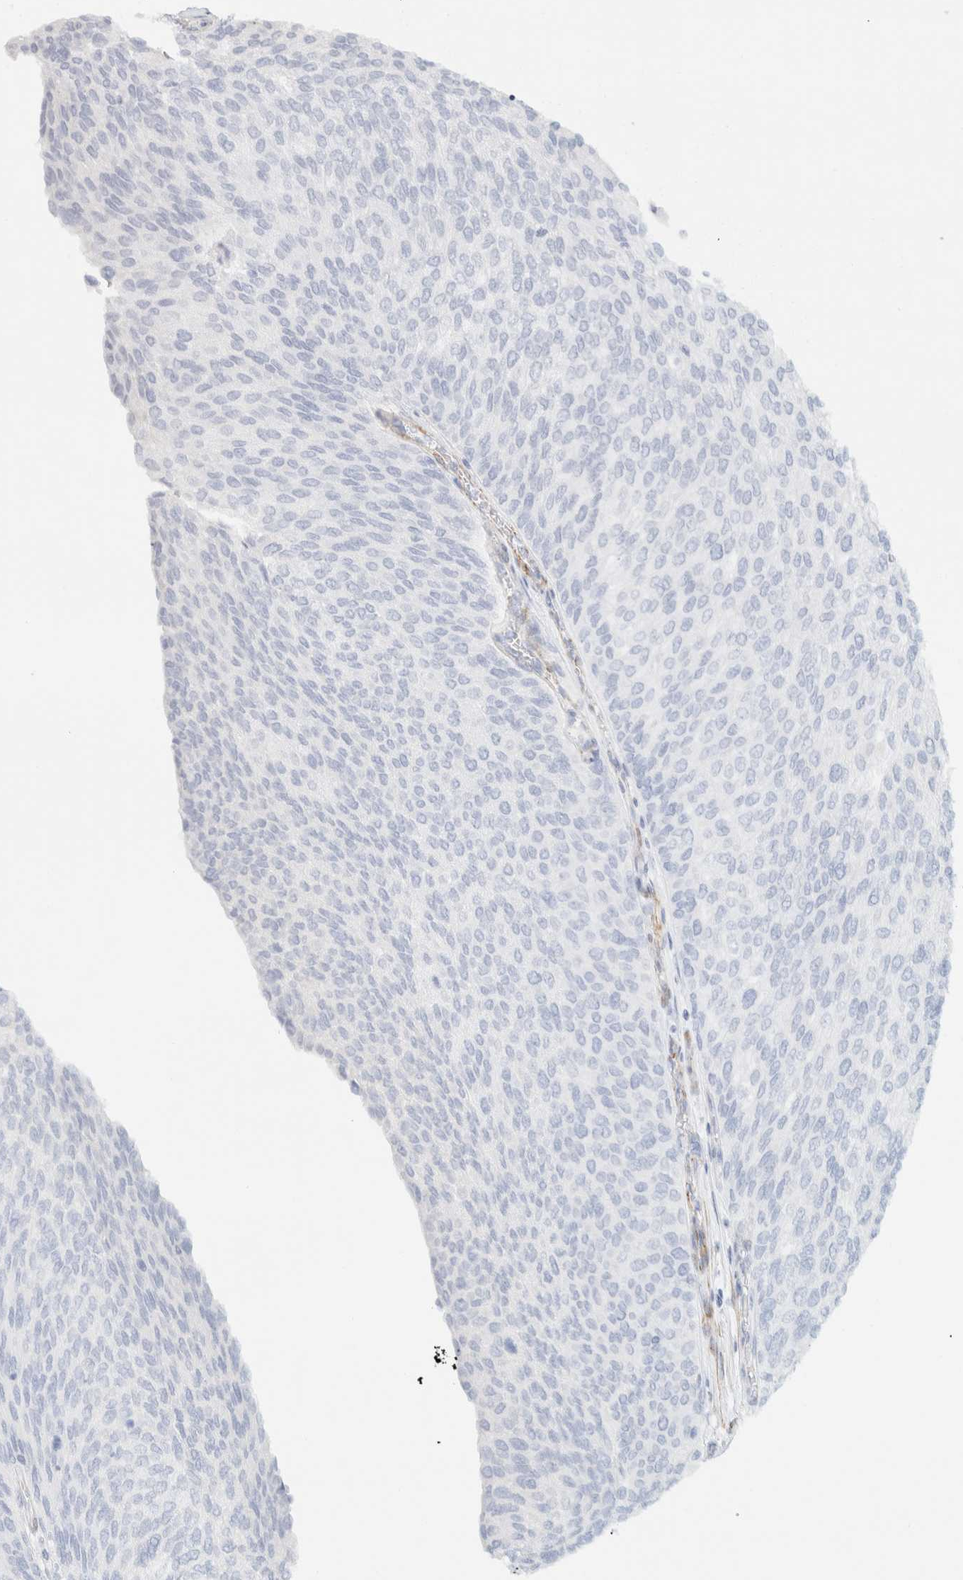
{"staining": {"intensity": "negative", "quantity": "none", "location": "none"}, "tissue": "urothelial cancer", "cell_type": "Tumor cells", "image_type": "cancer", "snomed": [{"axis": "morphology", "description": "Urothelial carcinoma, Low grade"}, {"axis": "topography", "description": "Urinary bladder"}], "caption": "The IHC histopathology image has no significant expression in tumor cells of urothelial carcinoma (low-grade) tissue. (DAB immunohistochemistry with hematoxylin counter stain).", "gene": "AFMID", "patient": {"sex": "female", "age": 79}}